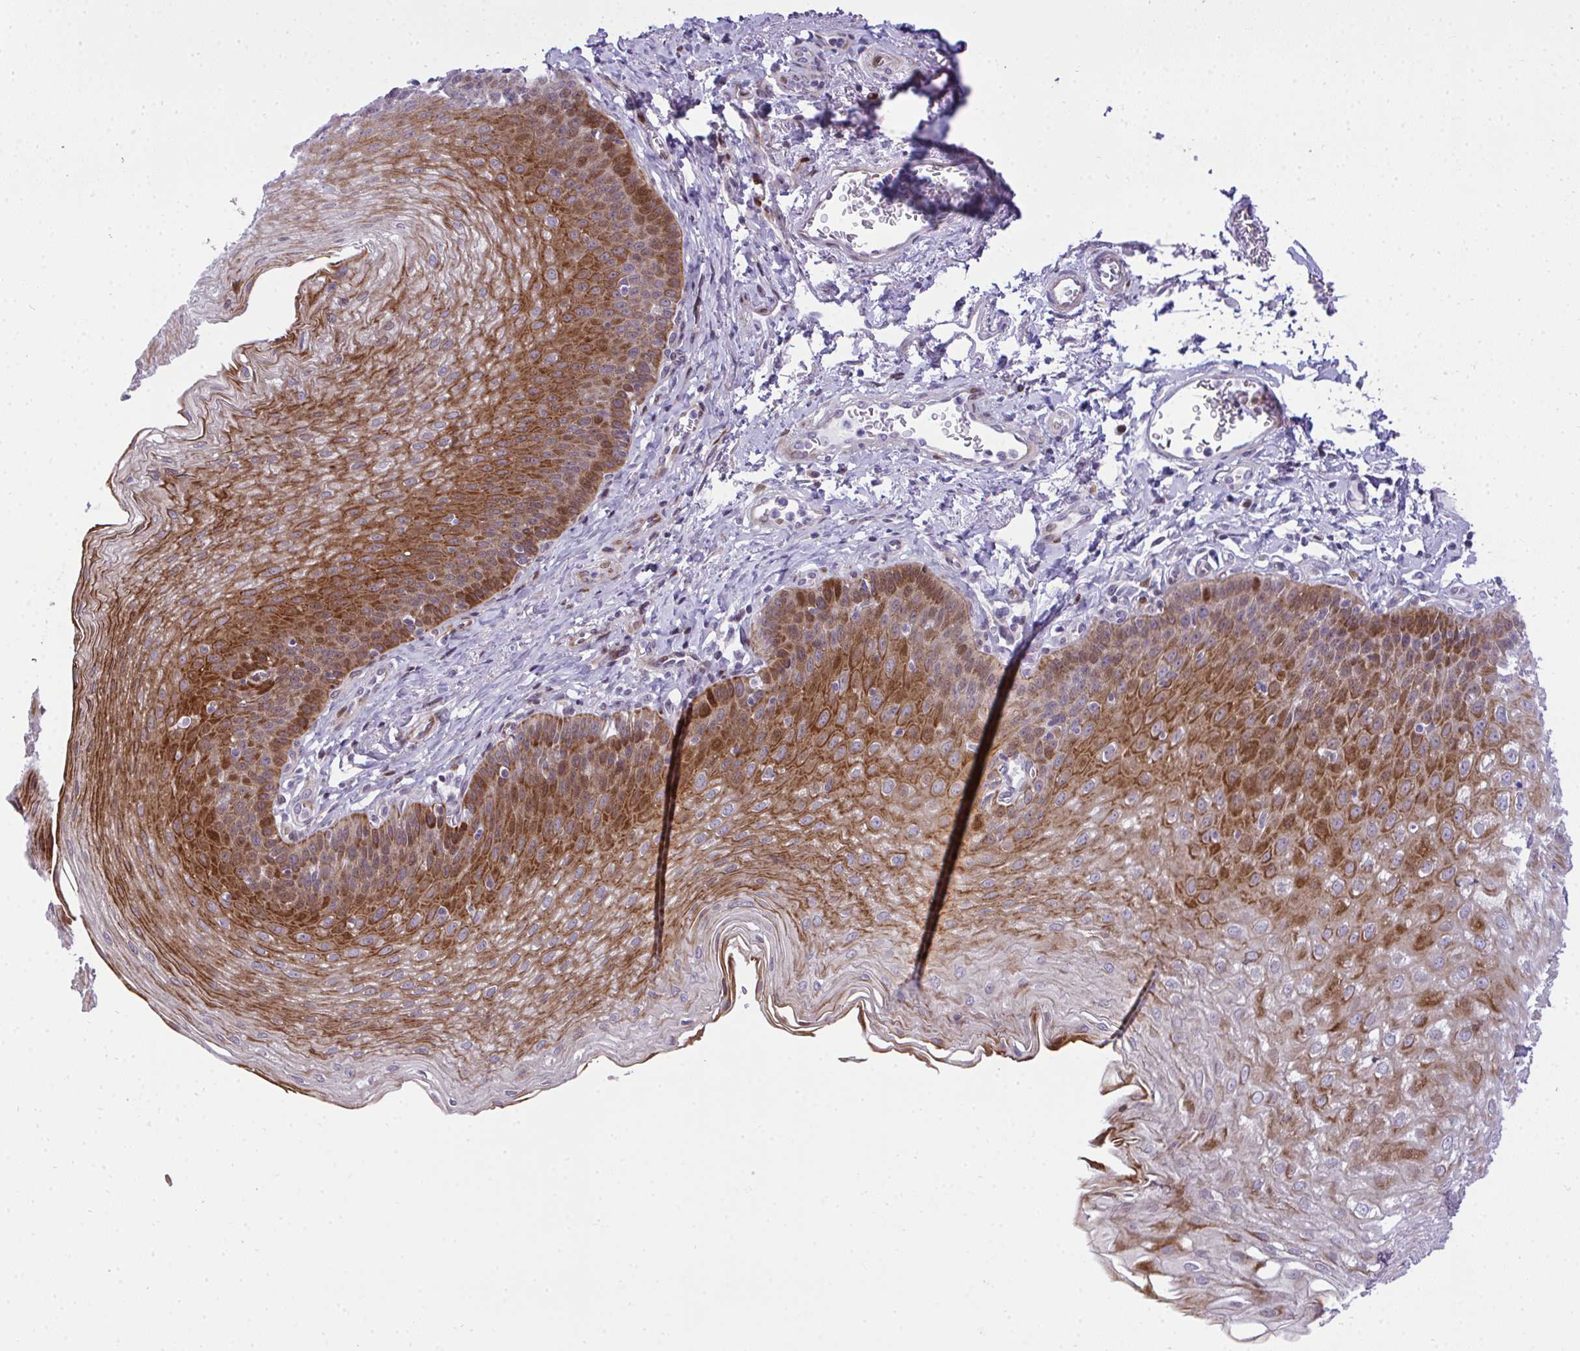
{"staining": {"intensity": "strong", "quantity": "25%-75%", "location": "cytoplasmic/membranous,nuclear"}, "tissue": "esophagus", "cell_type": "Squamous epithelial cells", "image_type": "normal", "snomed": [{"axis": "morphology", "description": "Normal tissue, NOS"}, {"axis": "topography", "description": "Esophagus"}], "caption": "Immunohistochemistry micrograph of benign esophagus: esophagus stained using immunohistochemistry demonstrates high levels of strong protein expression localized specifically in the cytoplasmic/membranous,nuclear of squamous epithelial cells, appearing as a cytoplasmic/membranous,nuclear brown color.", "gene": "CASTOR2", "patient": {"sex": "female", "age": 81}}